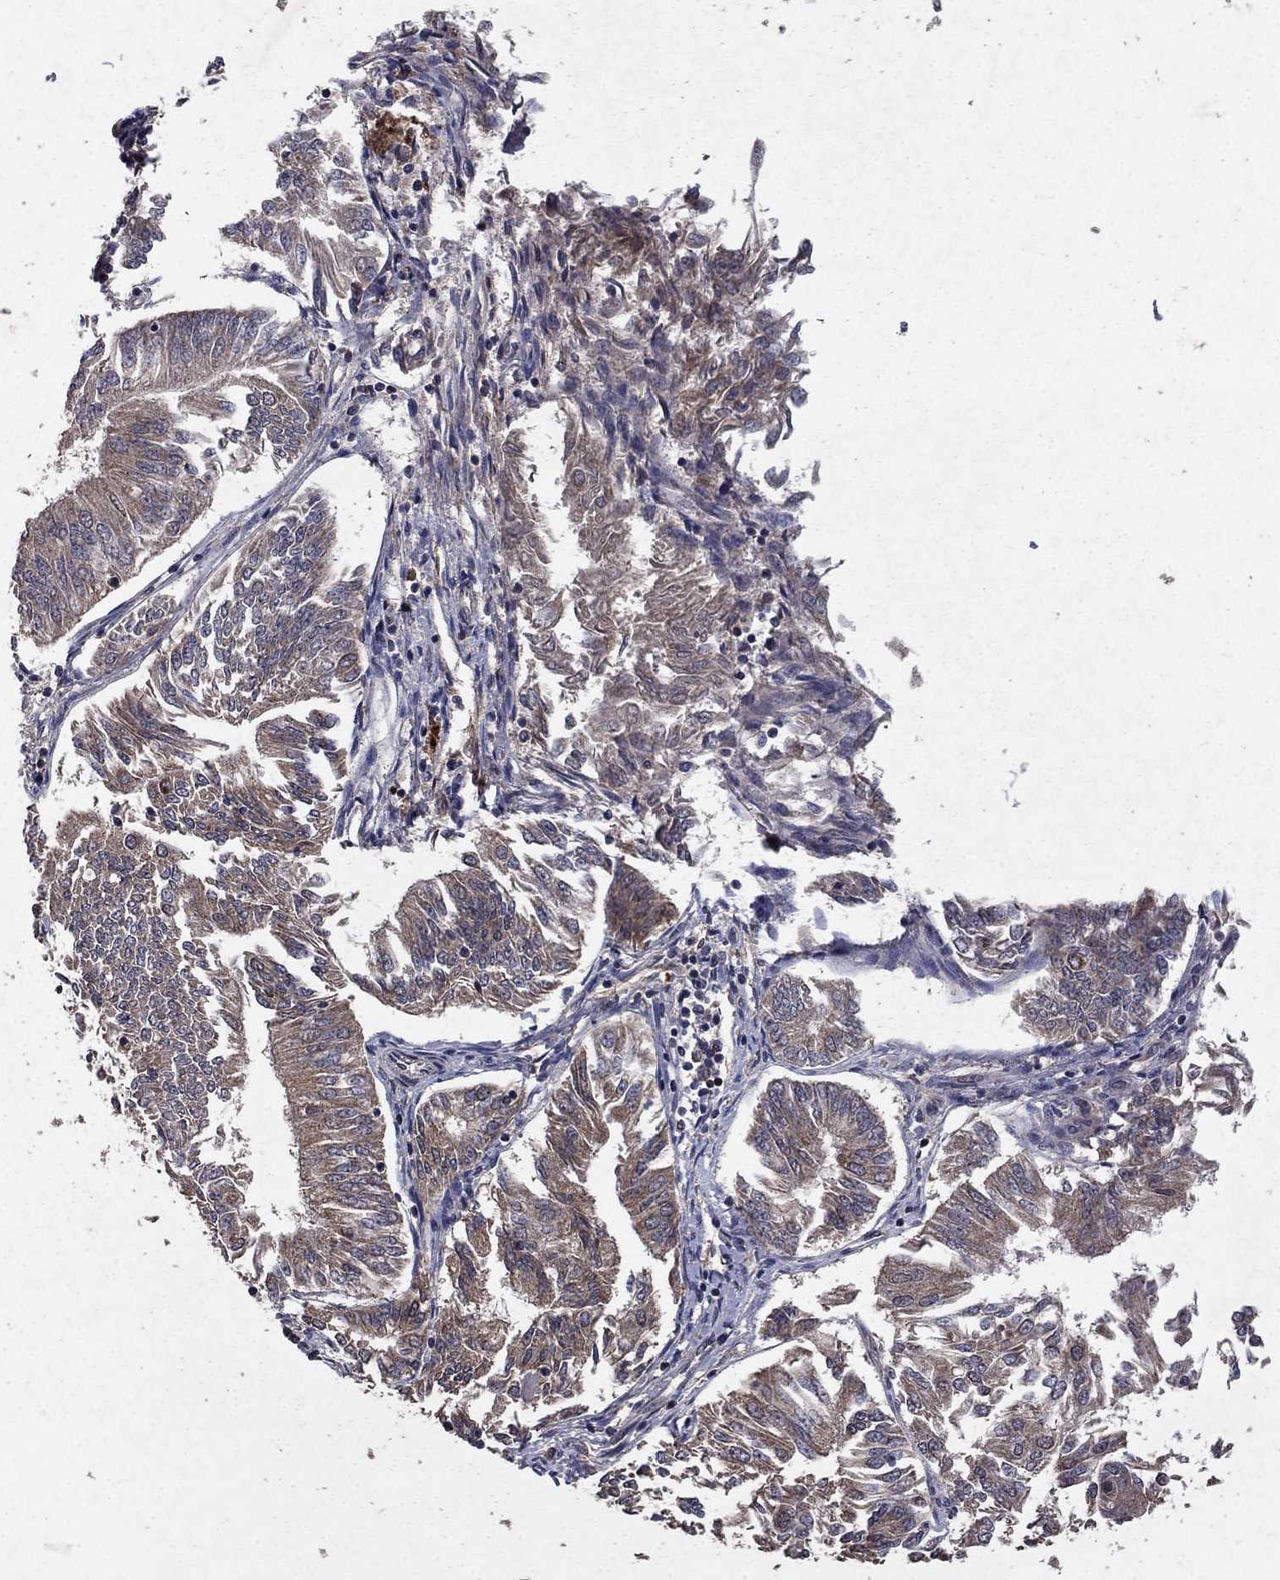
{"staining": {"intensity": "weak", "quantity": ">75%", "location": "cytoplasmic/membranous"}, "tissue": "endometrial cancer", "cell_type": "Tumor cells", "image_type": "cancer", "snomed": [{"axis": "morphology", "description": "Adenocarcinoma, NOS"}, {"axis": "topography", "description": "Endometrium"}], "caption": "A histopathology image showing weak cytoplasmic/membranous expression in approximately >75% of tumor cells in adenocarcinoma (endometrial), as visualized by brown immunohistochemical staining.", "gene": "DHRS1", "patient": {"sex": "female", "age": 58}}